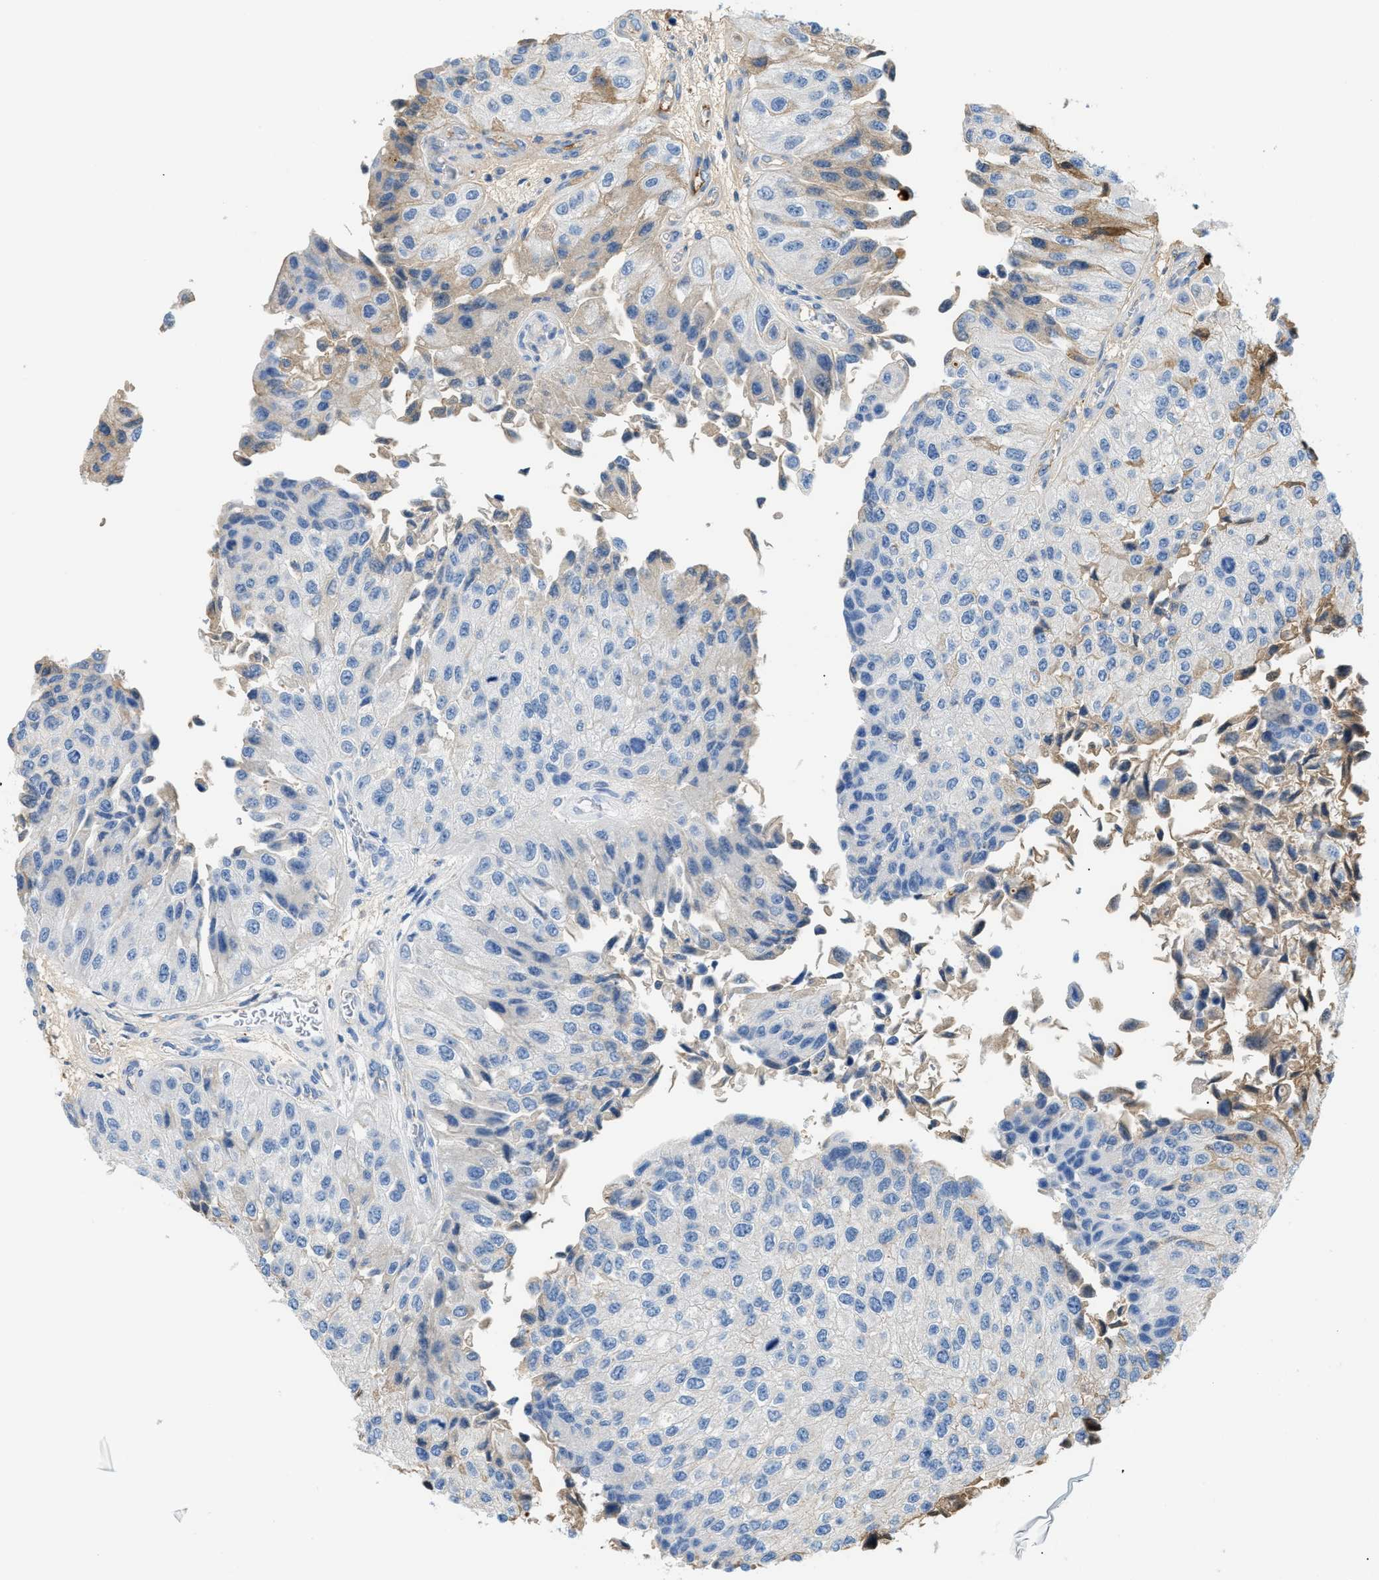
{"staining": {"intensity": "moderate", "quantity": "<25%", "location": "cytoplasmic/membranous"}, "tissue": "urothelial cancer", "cell_type": "Tumor cells", "image_type": "cancer", "snomed": [{"axis": "morphology", "description": "Urothelial carcinoma, High grade"}, {"axis": "topography", "description": "Kidney"}, {"axis": "topography", "description": "Urinary bladder"}], "caption": "Moderate cytoplasmic/membranous staining for a protein is appreciated in approximately <25% of tumor cells of urothelial cancer using immunohistochemistry.", "gene": "CFI", "patient": {"sex": "male", "age": 77}}